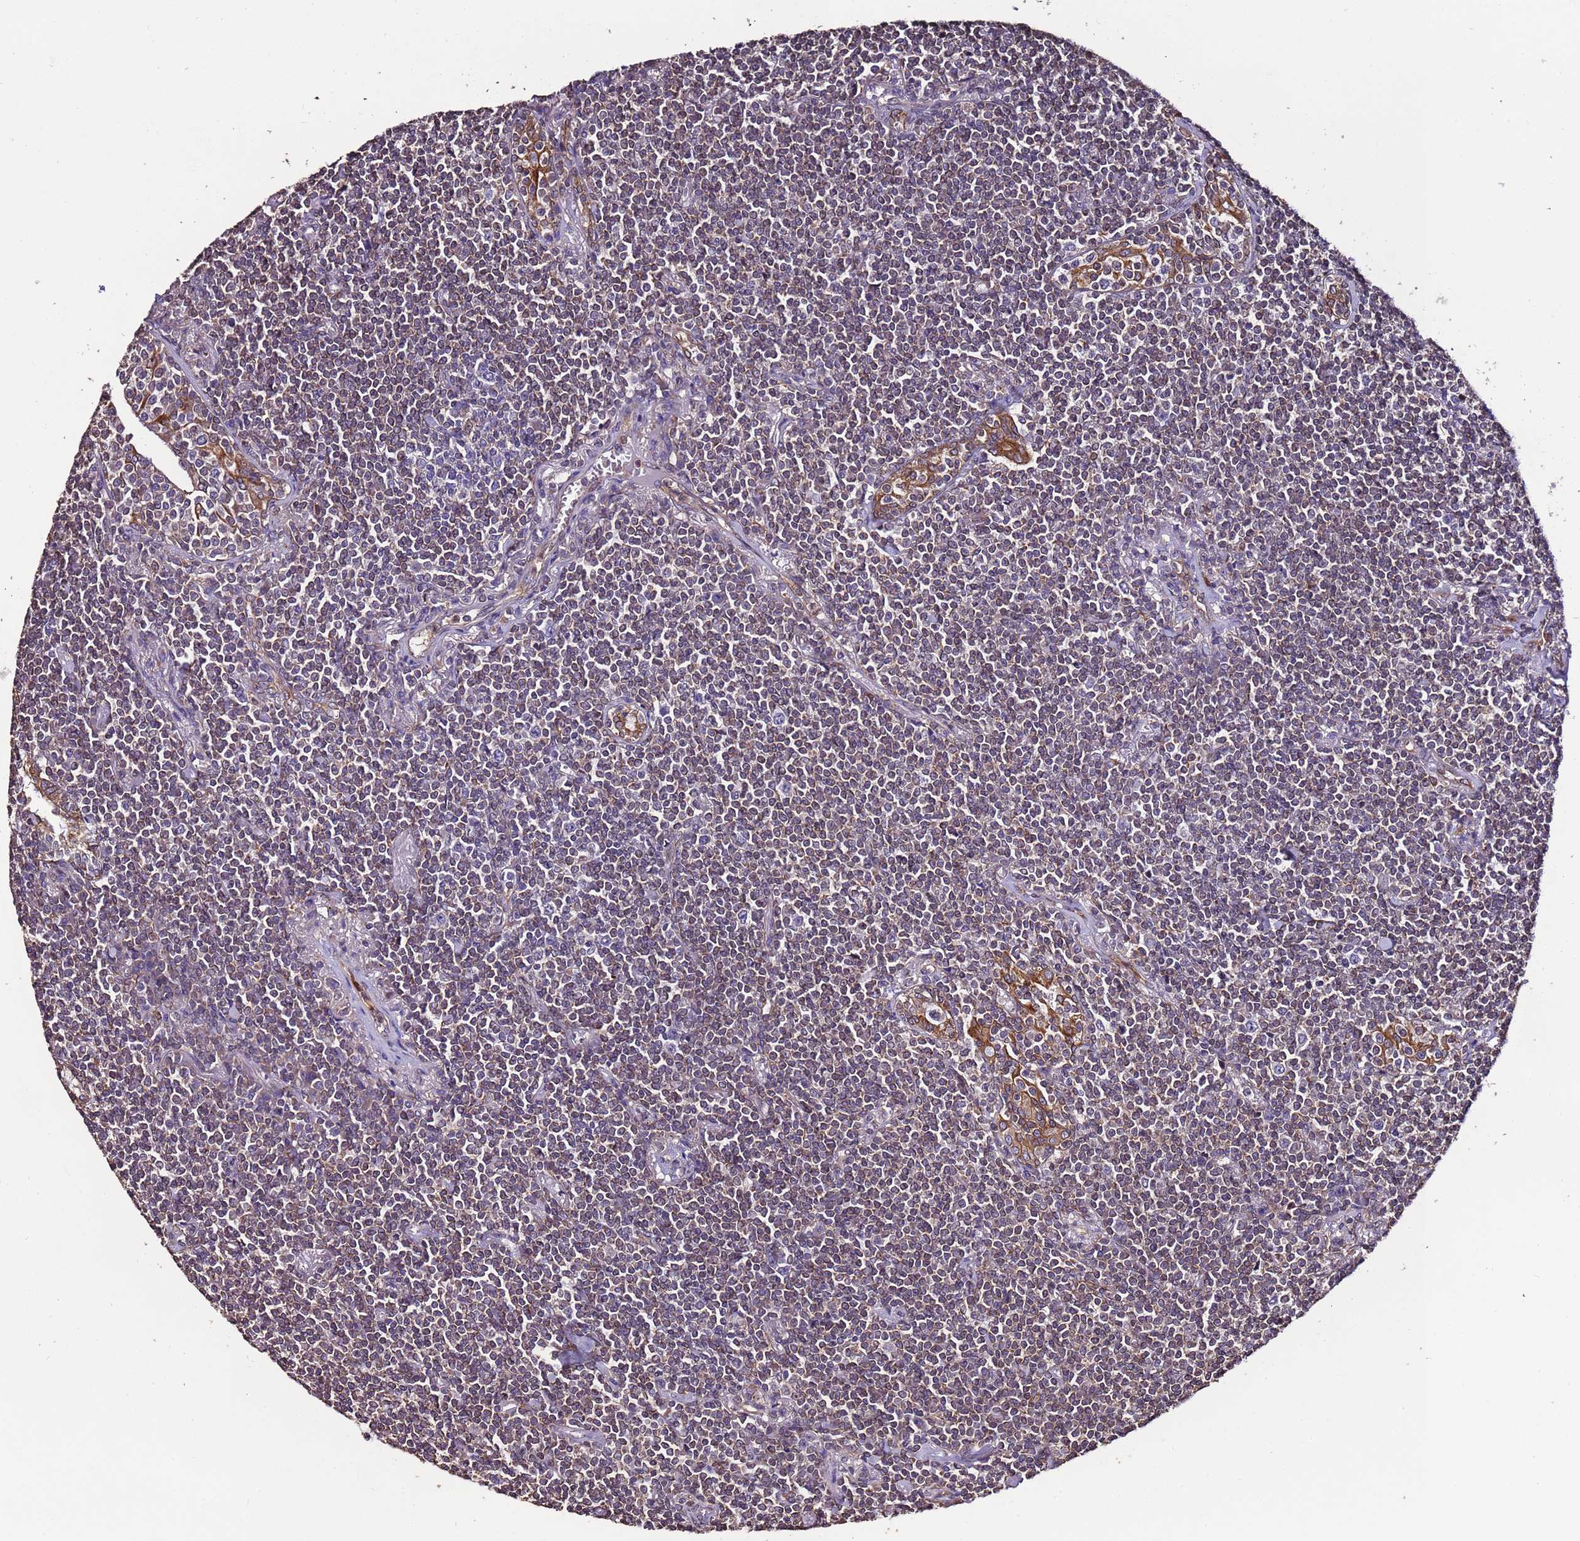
{"staining": {"intensity": "weak", "quantity": "<25%", "location": "cytoplasmic/membranous"}, "tissue": "lymphoma", "cell_type": "Tumor cells", "image_type": "cancer", "snomed": [{"axis": "morphology", "description": "Malignant lymphoma, non-Hodgkin's type, Low grade"}, {"axis": "topography", "description": "Lung"}], "caption": "Tumor cells are negative for protein expression in human lymphoma.", "gene": "SLC41A3", "patient": {"sex": "female", "age": 71}}